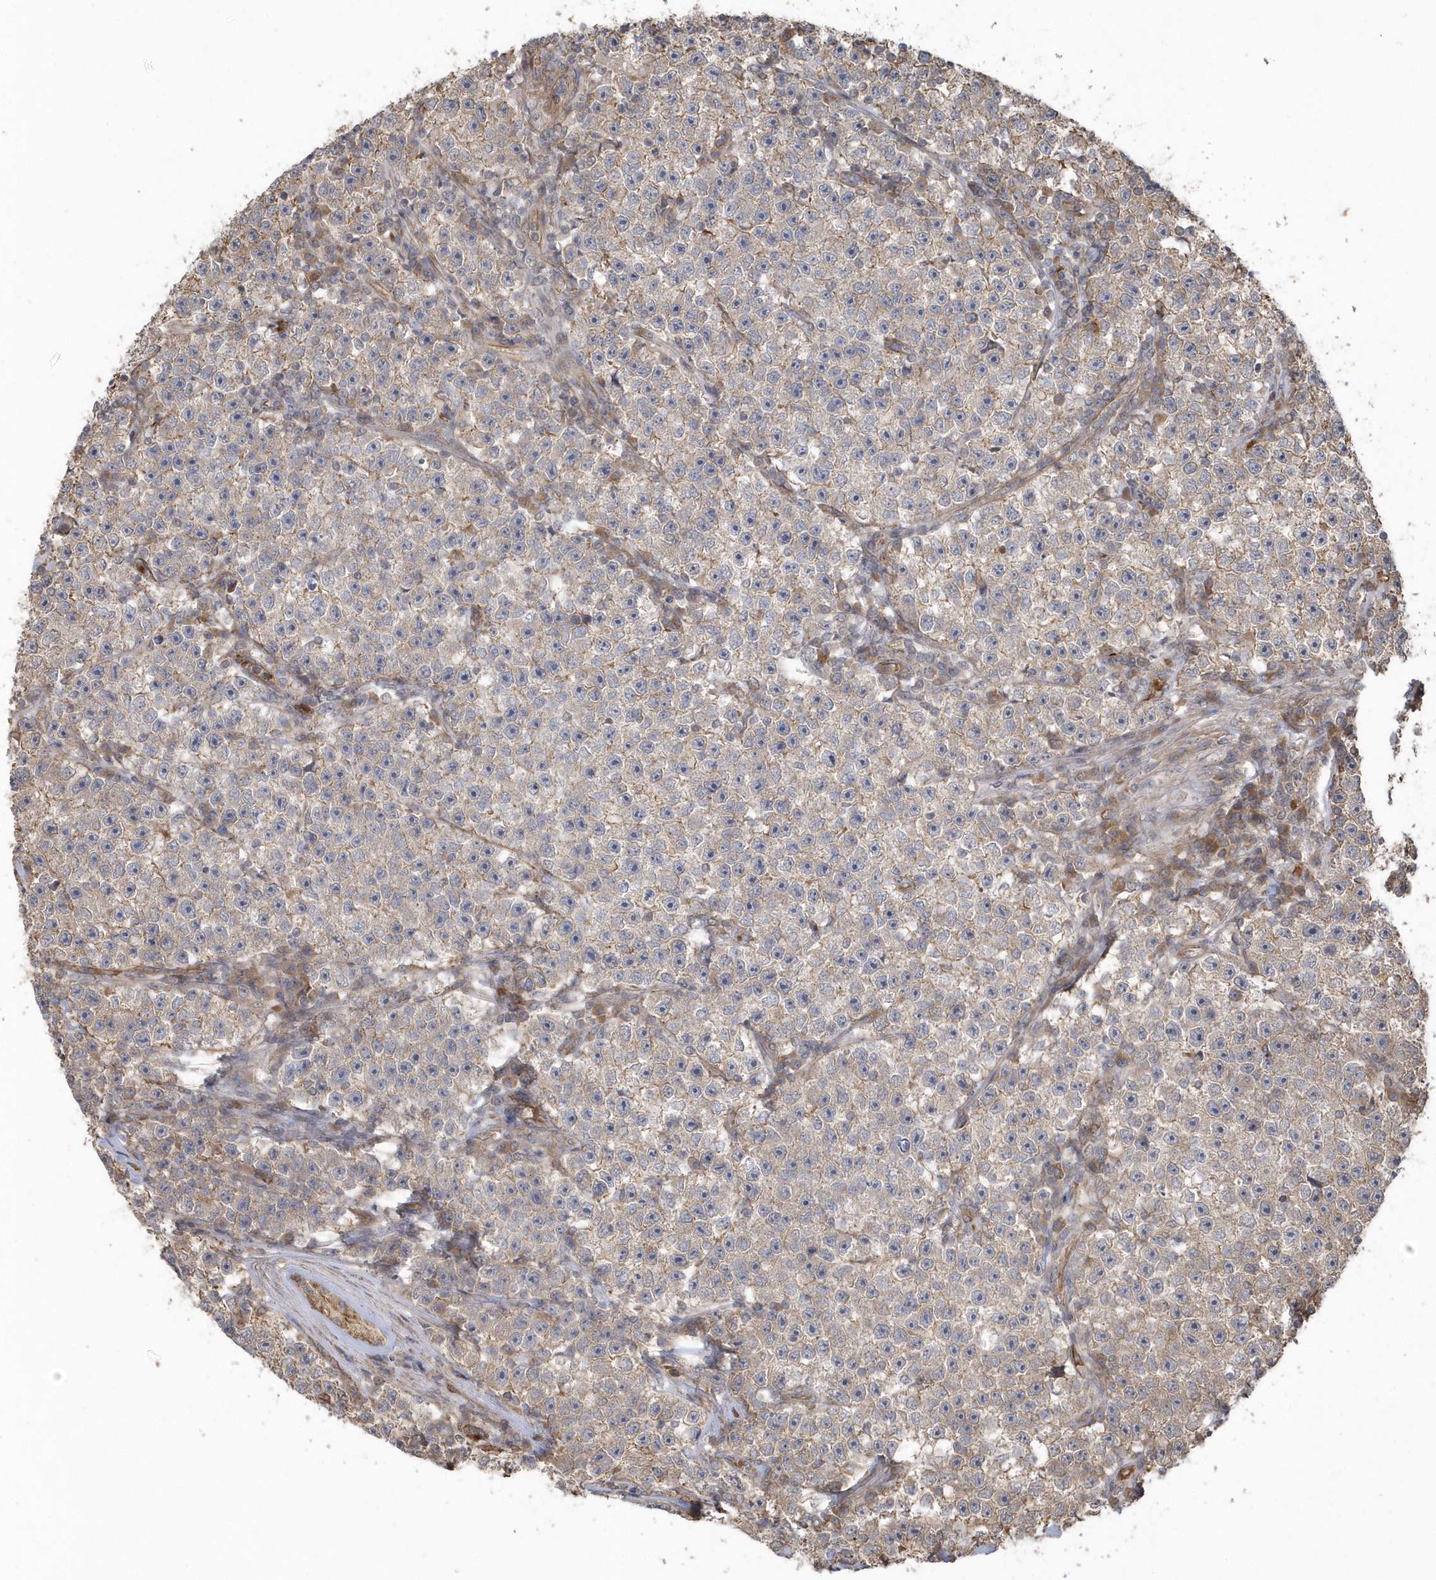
{"staining": {"intensity": "weak", "quantity": ">75%", "location": "cytoplasmic/membranous"}, "tissue": "testis cancer", "cell_type": "Tumor cells", "image_type": "cancer", "snomed": [{"axis": "morphology", "description": "Seminoma, NOS"}, {"axis": "topography", "description": "Testis"}], "caption": "Human testis cancer stained with a protein marker reveals weak staining in tumor cells.", "gene": "HERPUD1", "patient": {"sex": "male", "age": 22}}